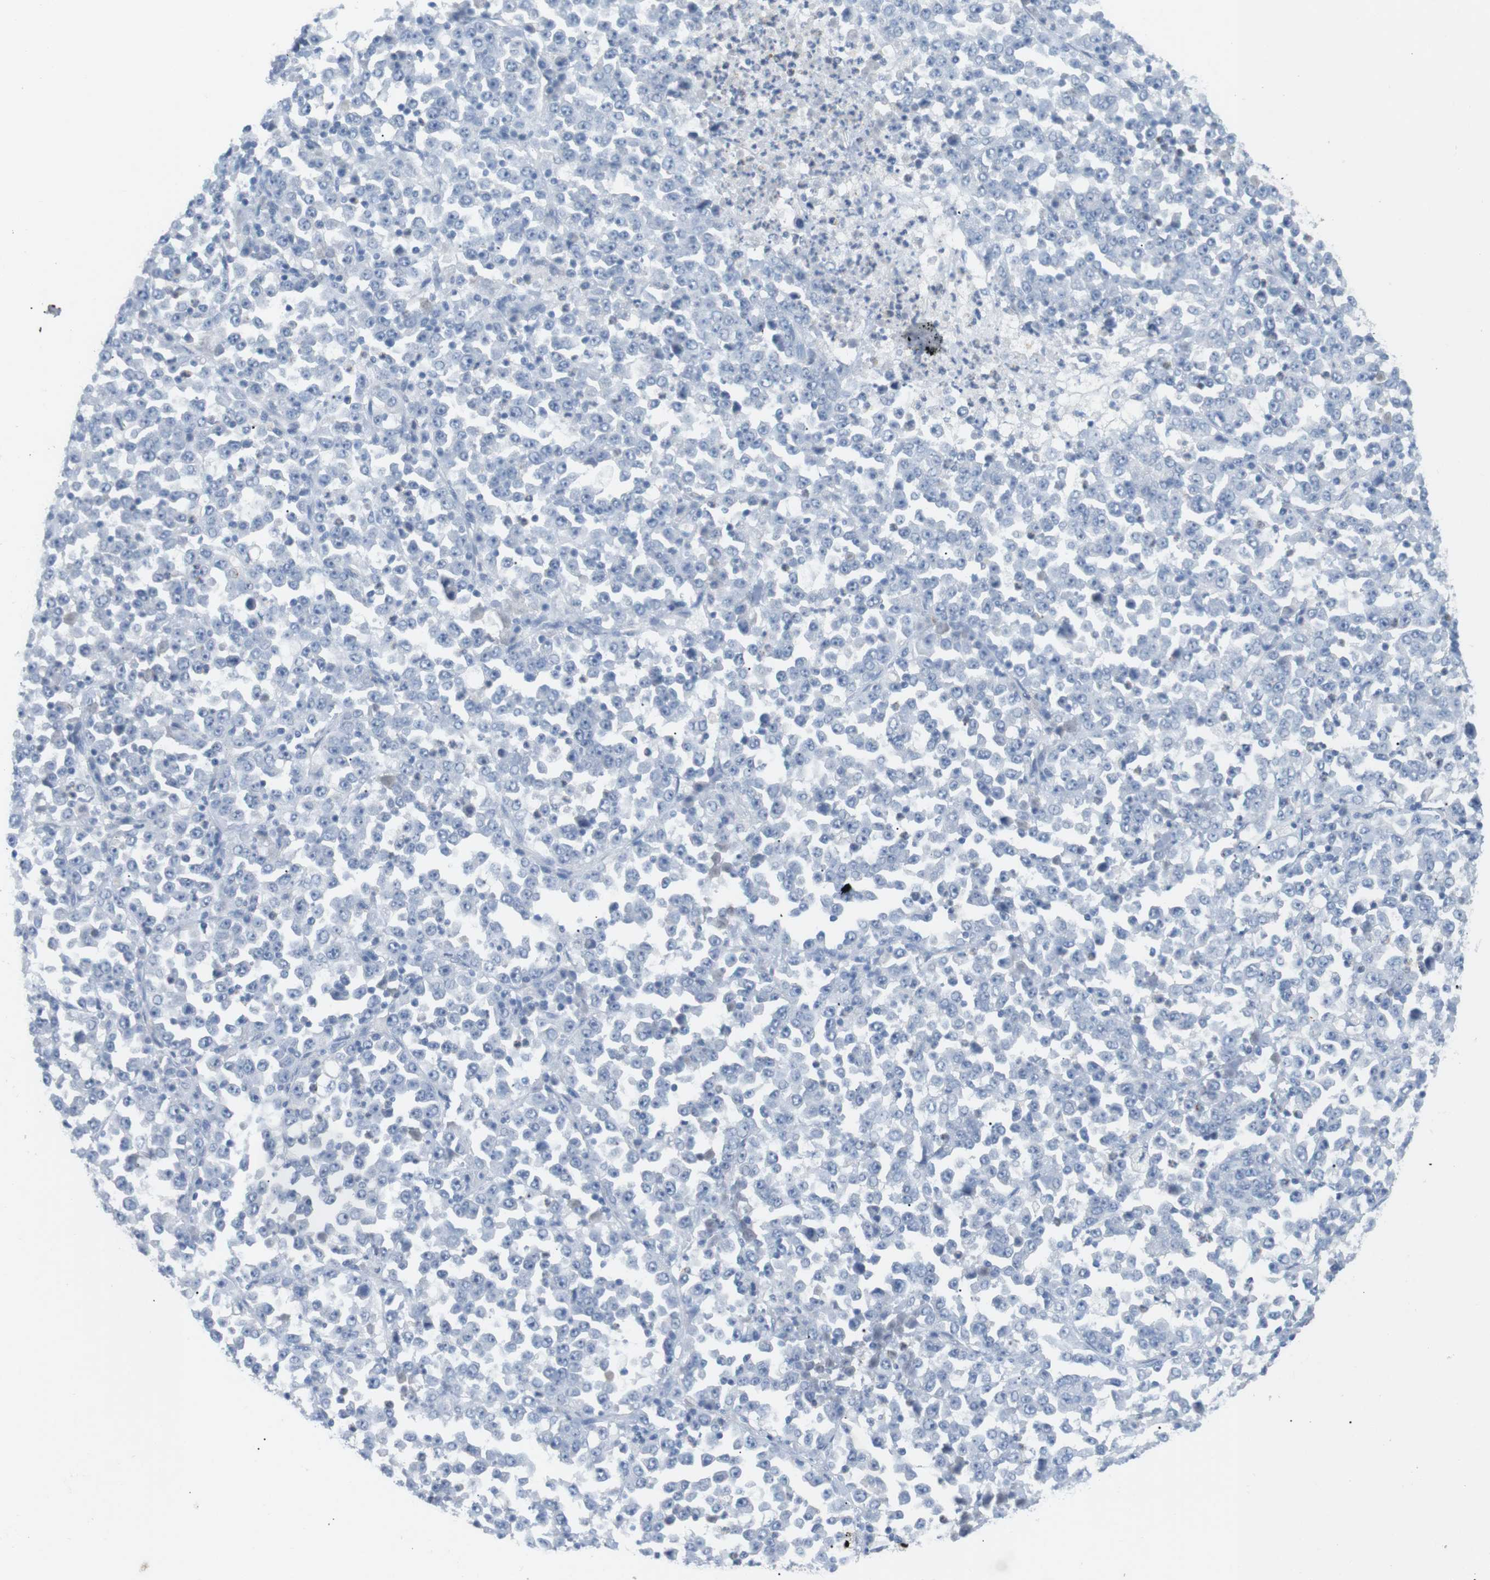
{"staining": {"intensity": "negative", "quantity": "none", "location": "none"}, "tissue": "stomach cancer", "cell_type": "Tumor cells", "image_type": "cancer", "snomed": [{"axis": "morphology", "description": "Normal tissue, NOS"}, {"axis": "morphology", "description": "Adenocarcinoma, NOS"}, {"axis": "topography", "description": "Stomach, upper"}, {"axis": "topography", "description": "Stomach"}], "caption": "Protein analysis of stomach cancer displays no significant staining in tumor cells.", "gene": "HBG2", "patient": {"sex": "male", "age": 59}}